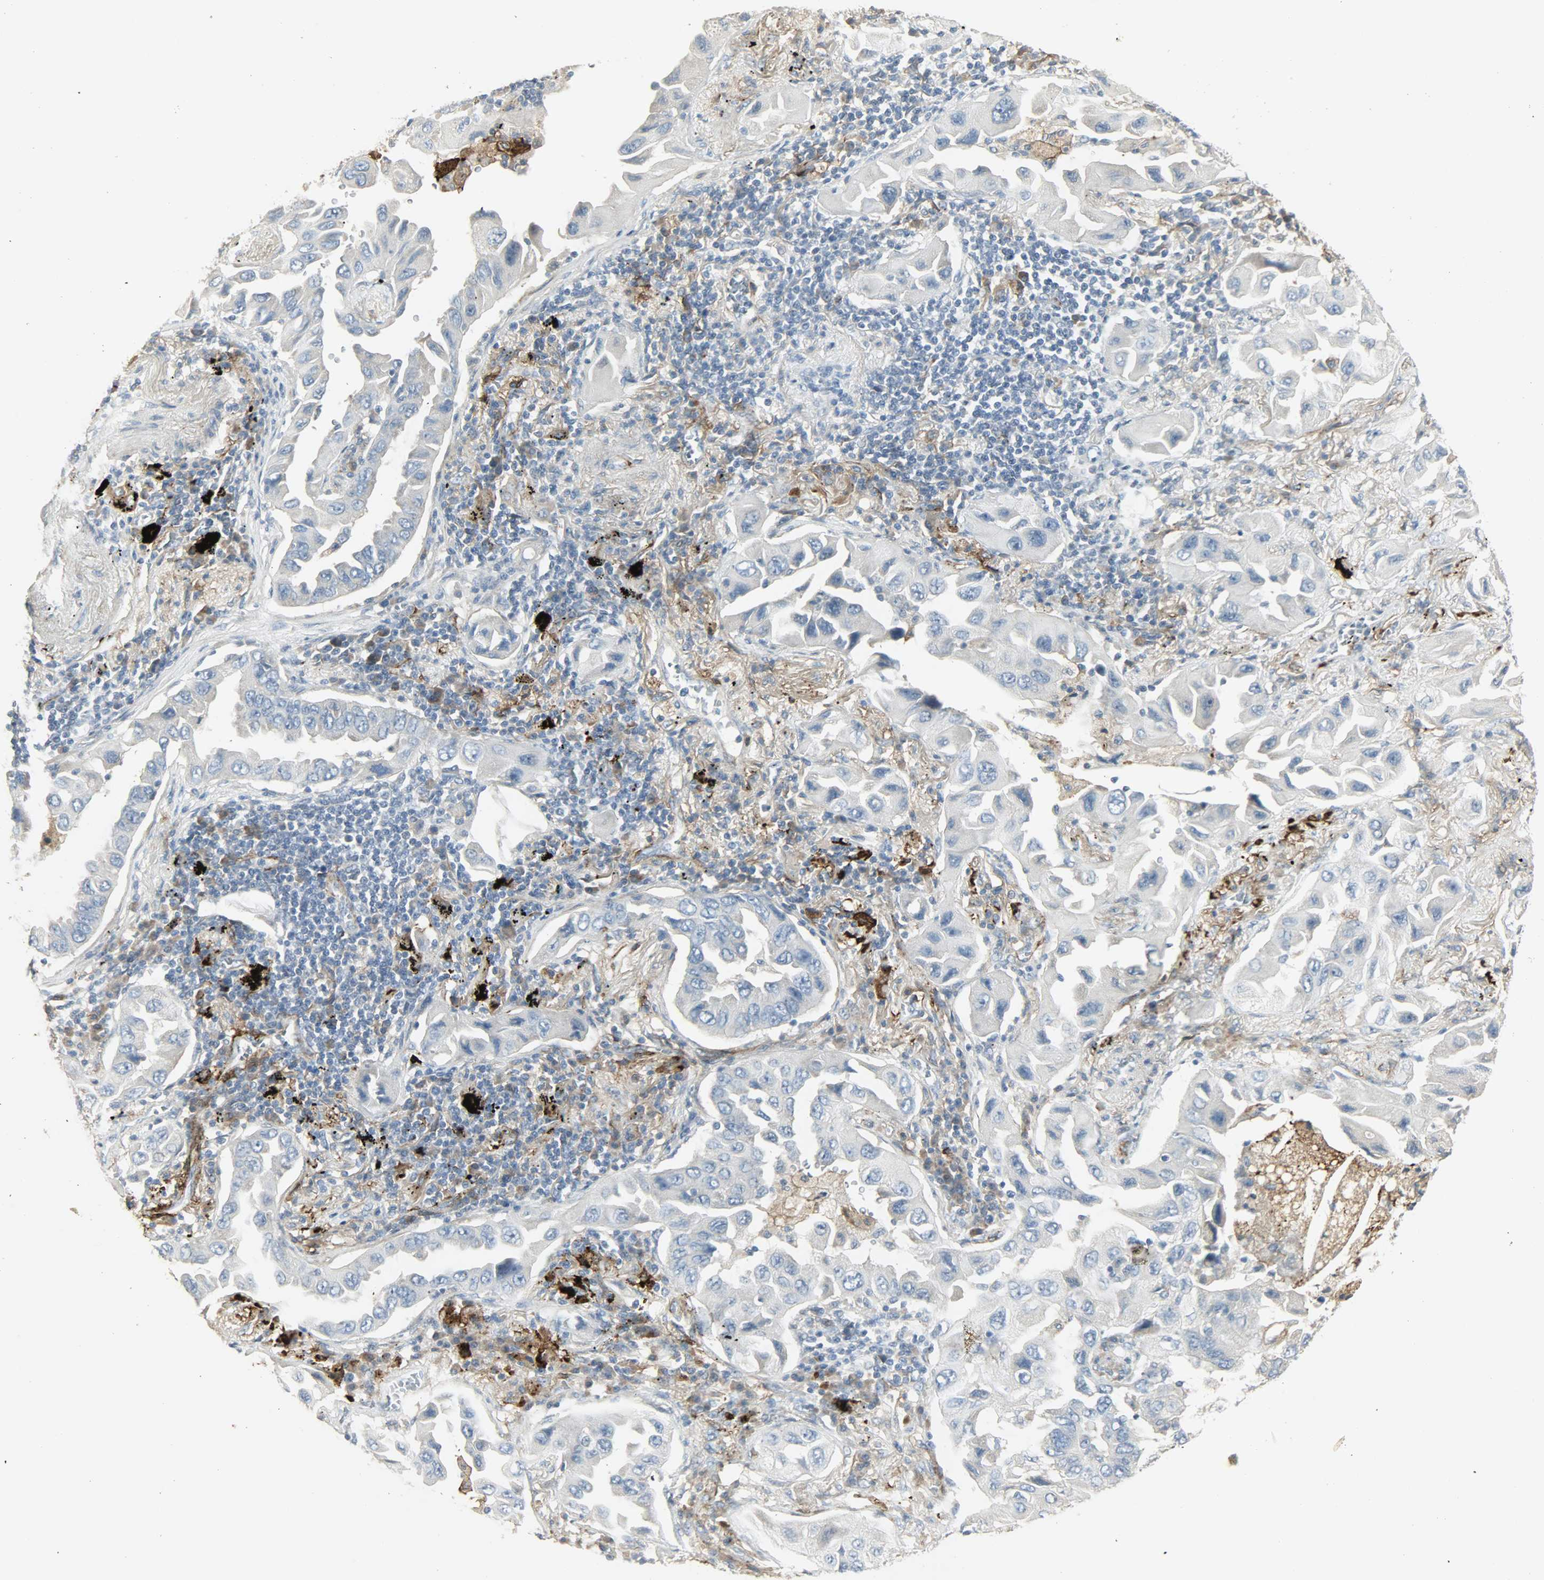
{"staining": {"intensity": "negative", "quantity": "none", "location": "none"}, "tissue": "lung cancer", "cell_type": "Tumor cells", "image_type": "cancer", "snomed": [{"axis": "morphology", "description": "Adenocarcinoma, NOS"}, {"axis": "topography", "description": "Lung"}], "caption": "This is an immunohistochemistry histopathology image of human lung cancer. There is no expression in tumor cells.", "gene": "ENPEP", "patient": {"sex": "female", "age": 65}}